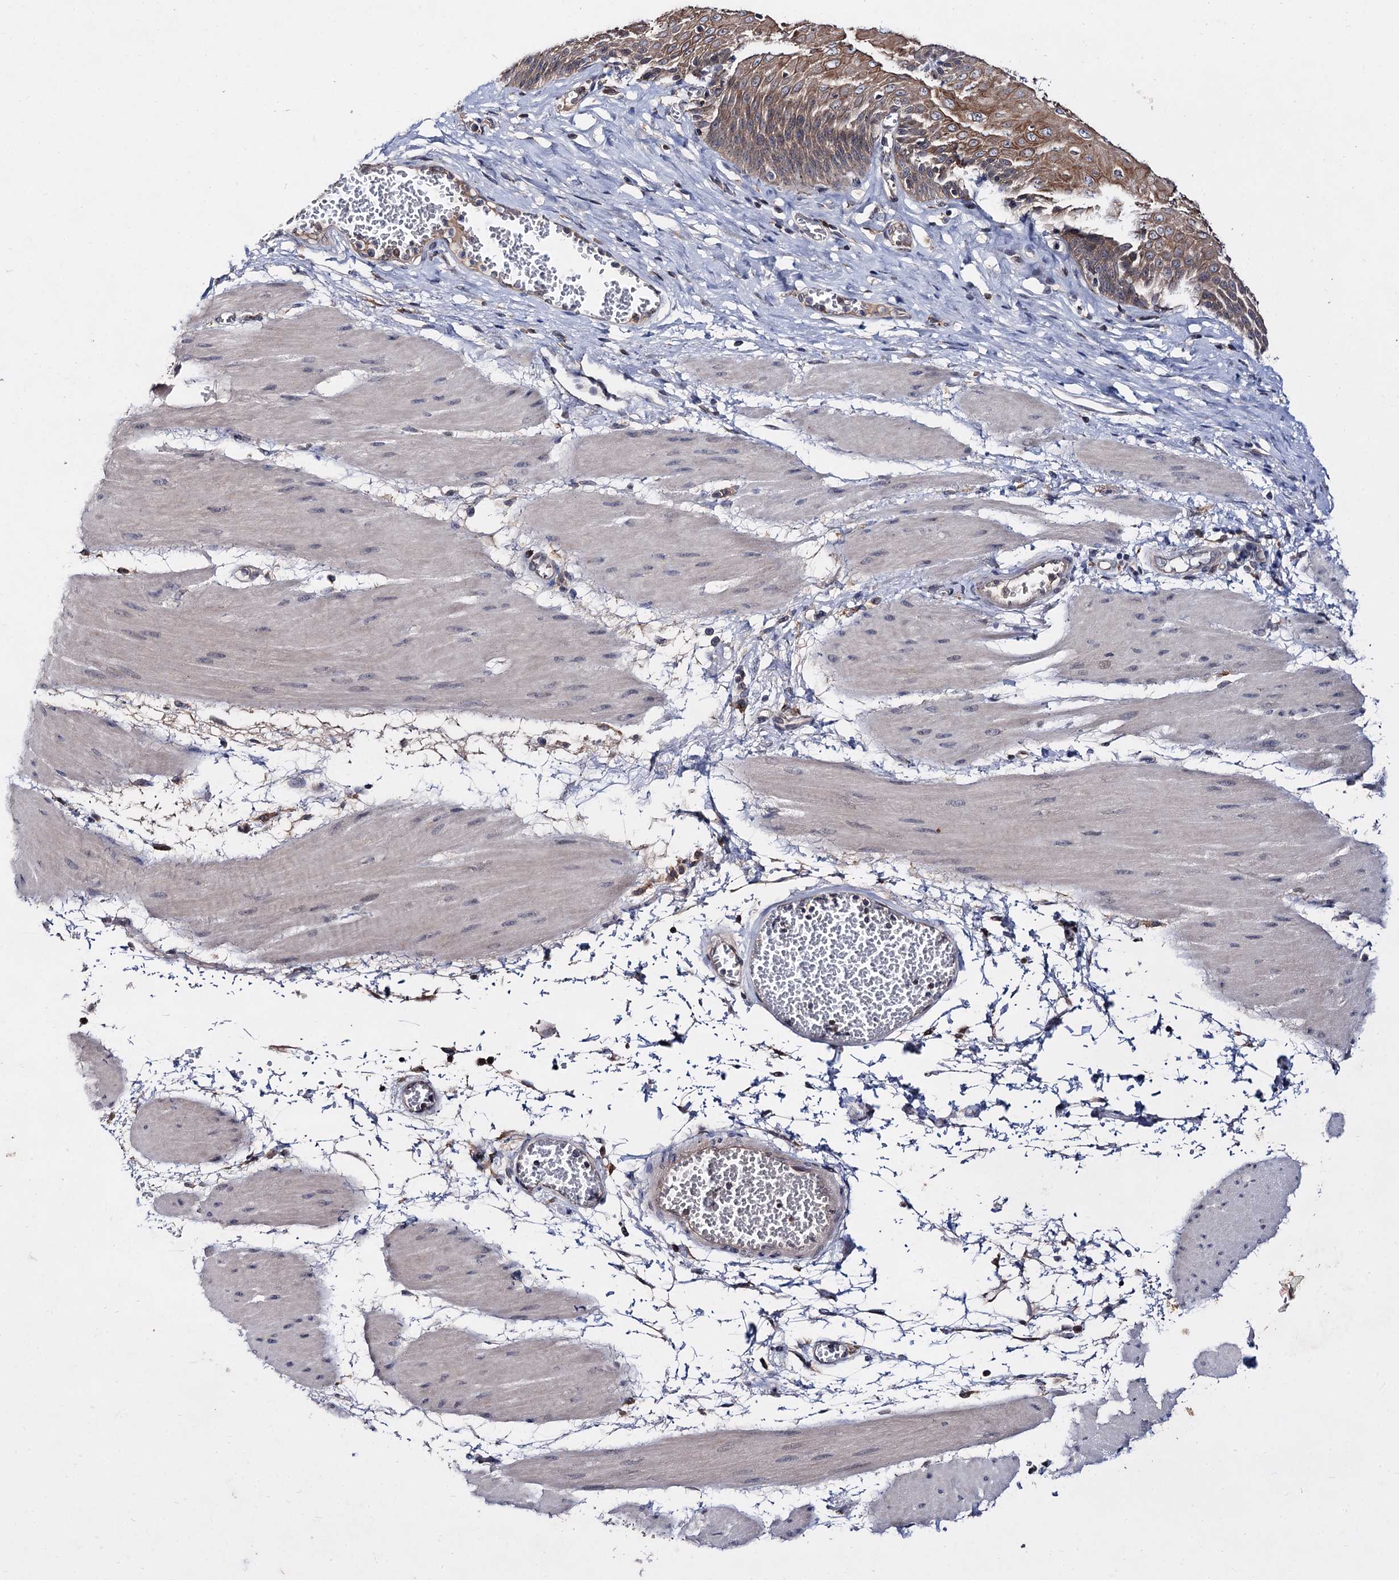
{"staining": {"intensity": "moderate", "quantity": ">75%", "location": "cytoplasmic/membranous"}, "tissue": "esophagus", "cell_type": "Squamous epithelial cells", "image_type": "normal", "snomed": [{"axis": "morphology", "description": "Normal tissue, NOS"}, {"axis": "topography", "description": "Esophagus"}], "caption": "Immunohistochemical staining of unremarkable human esophagus shows >75% levels of moderate cytoplasmic/membranous protein expression in approximately >75% of squamous epithelial cells.", "gene": "ACTR6", "patient": {"sex": "male", "age": 60}}